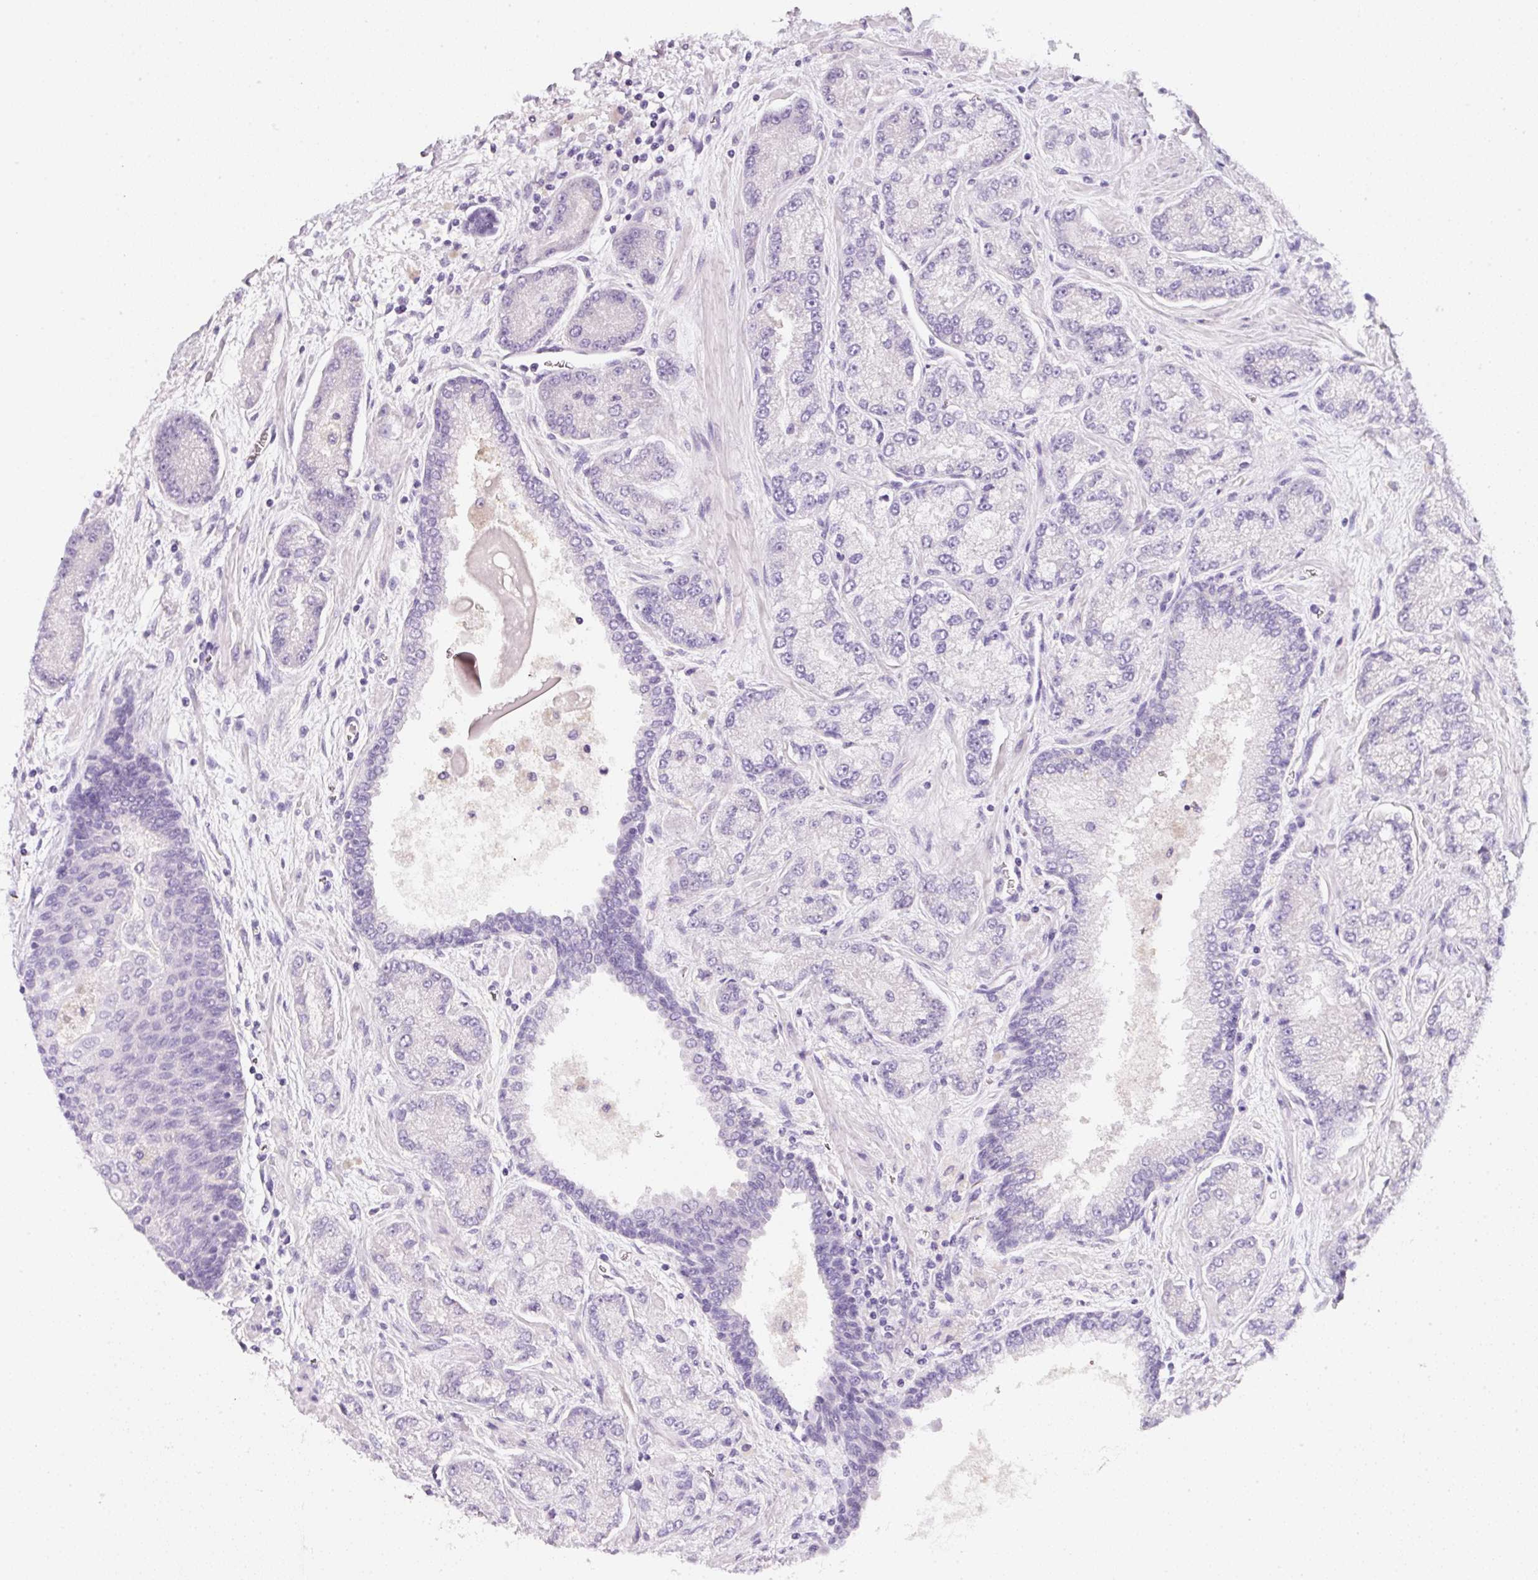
{"staining": {"intensity": "negative", "quantity": "none", "location": "none"}, "tissue": "prostate cancer", "cell_type": "Tumor cells", "image_type": "cancer", "snomed": [{"axis": "morphology", "description": "Adenocarcinoma, High grade"}, {"axis": "topography", "description": "Prostate"}], "caption": "The micrograph exhibits no significant staining in tumor cells of high-grade adenocarcinoma (prostate).", "gene": "SLC2A2", "patient": {"sex": "male", "age": 68}}